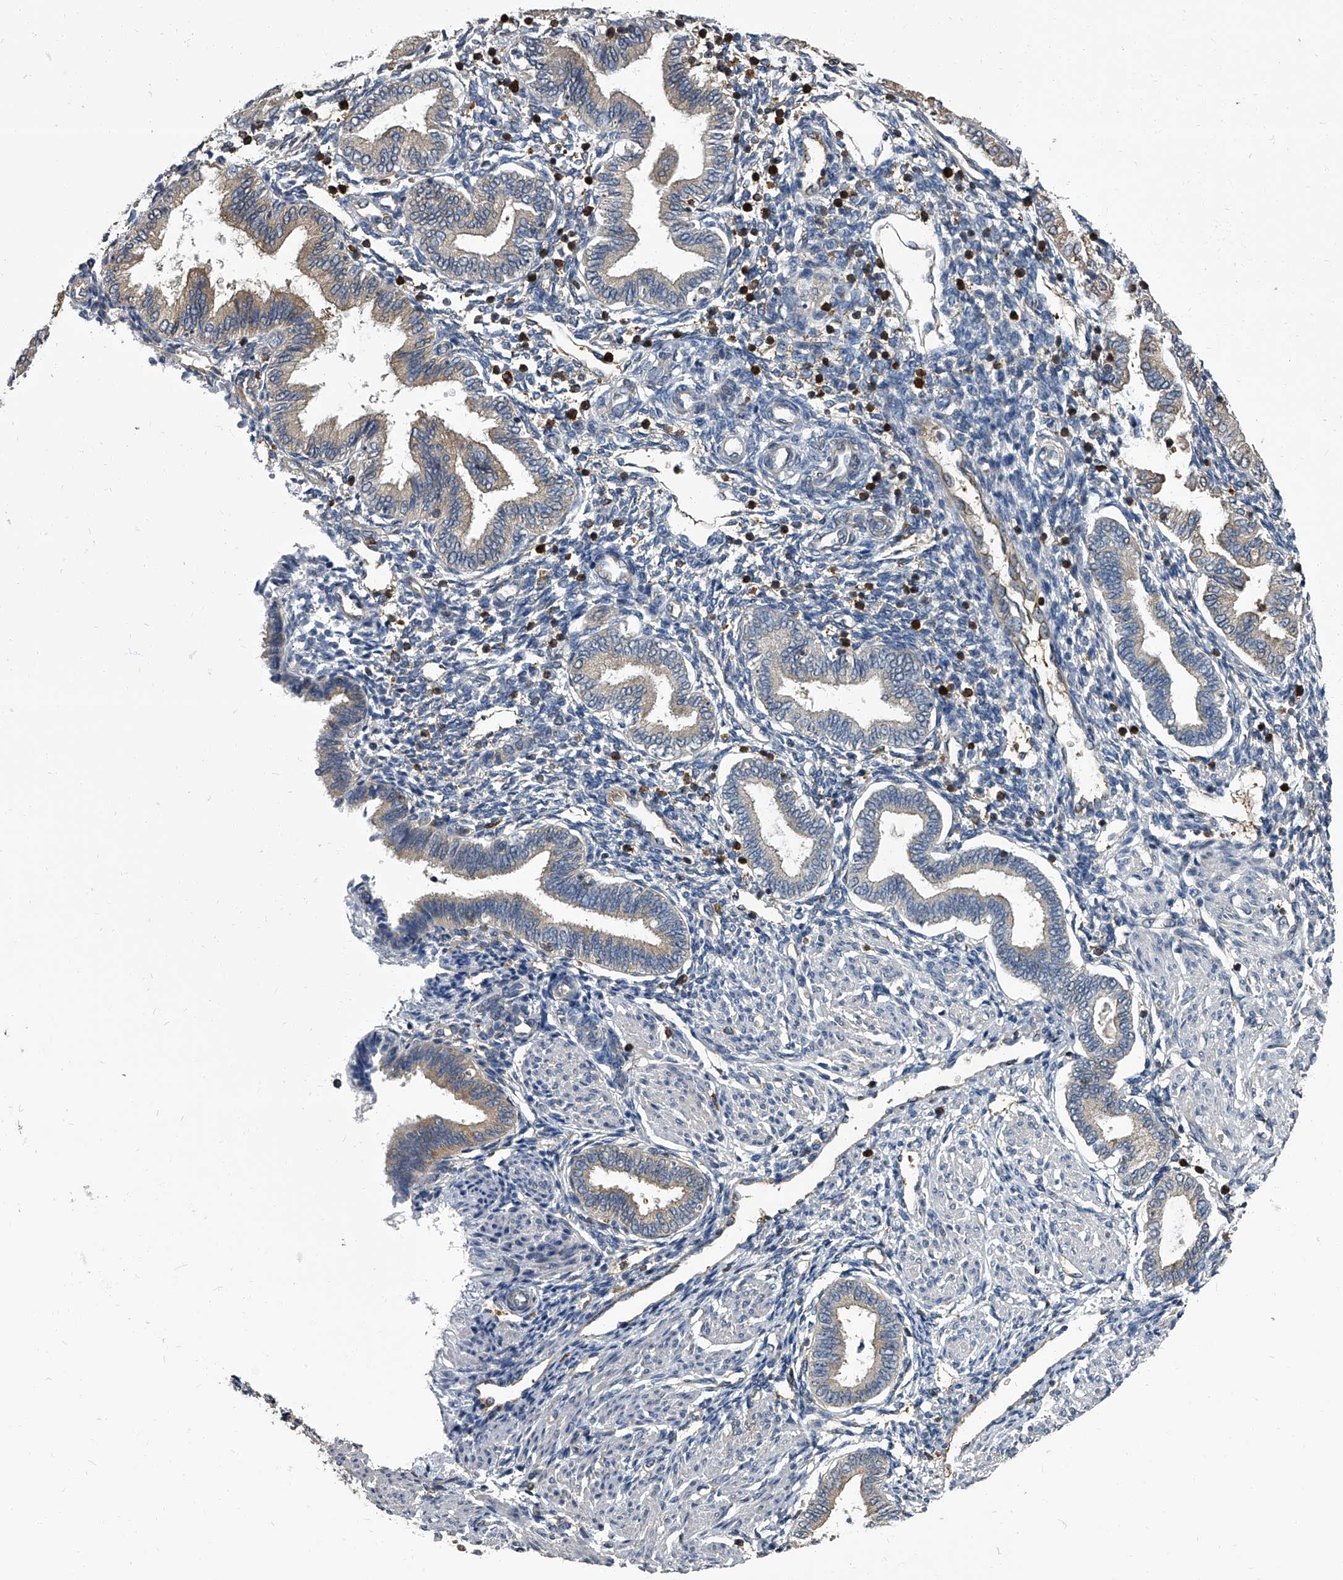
{"staining": {"intensity": "moderate", "quantity": "<25%", "location": "cytoplasmic/membranous"}, "tissue": "endometrium", "cell_type": "Cells in endometrial stroma", "image_type": "normal", "snomed": [{"axis": "morphology", "description": "Normal tissue, NOS"}, {"axis": "topography", "description": "Endometrium"}], "caption": "A brown stain labels moderate cytoplasmic/membranous expression of a protein in cells in endometrial stroma of normal human endometrium. (brown staining indicates protein expression, while blue staining denotes nuclei).", "gene": "CDV3", "patient": {"sex": "female", "age": 53}}